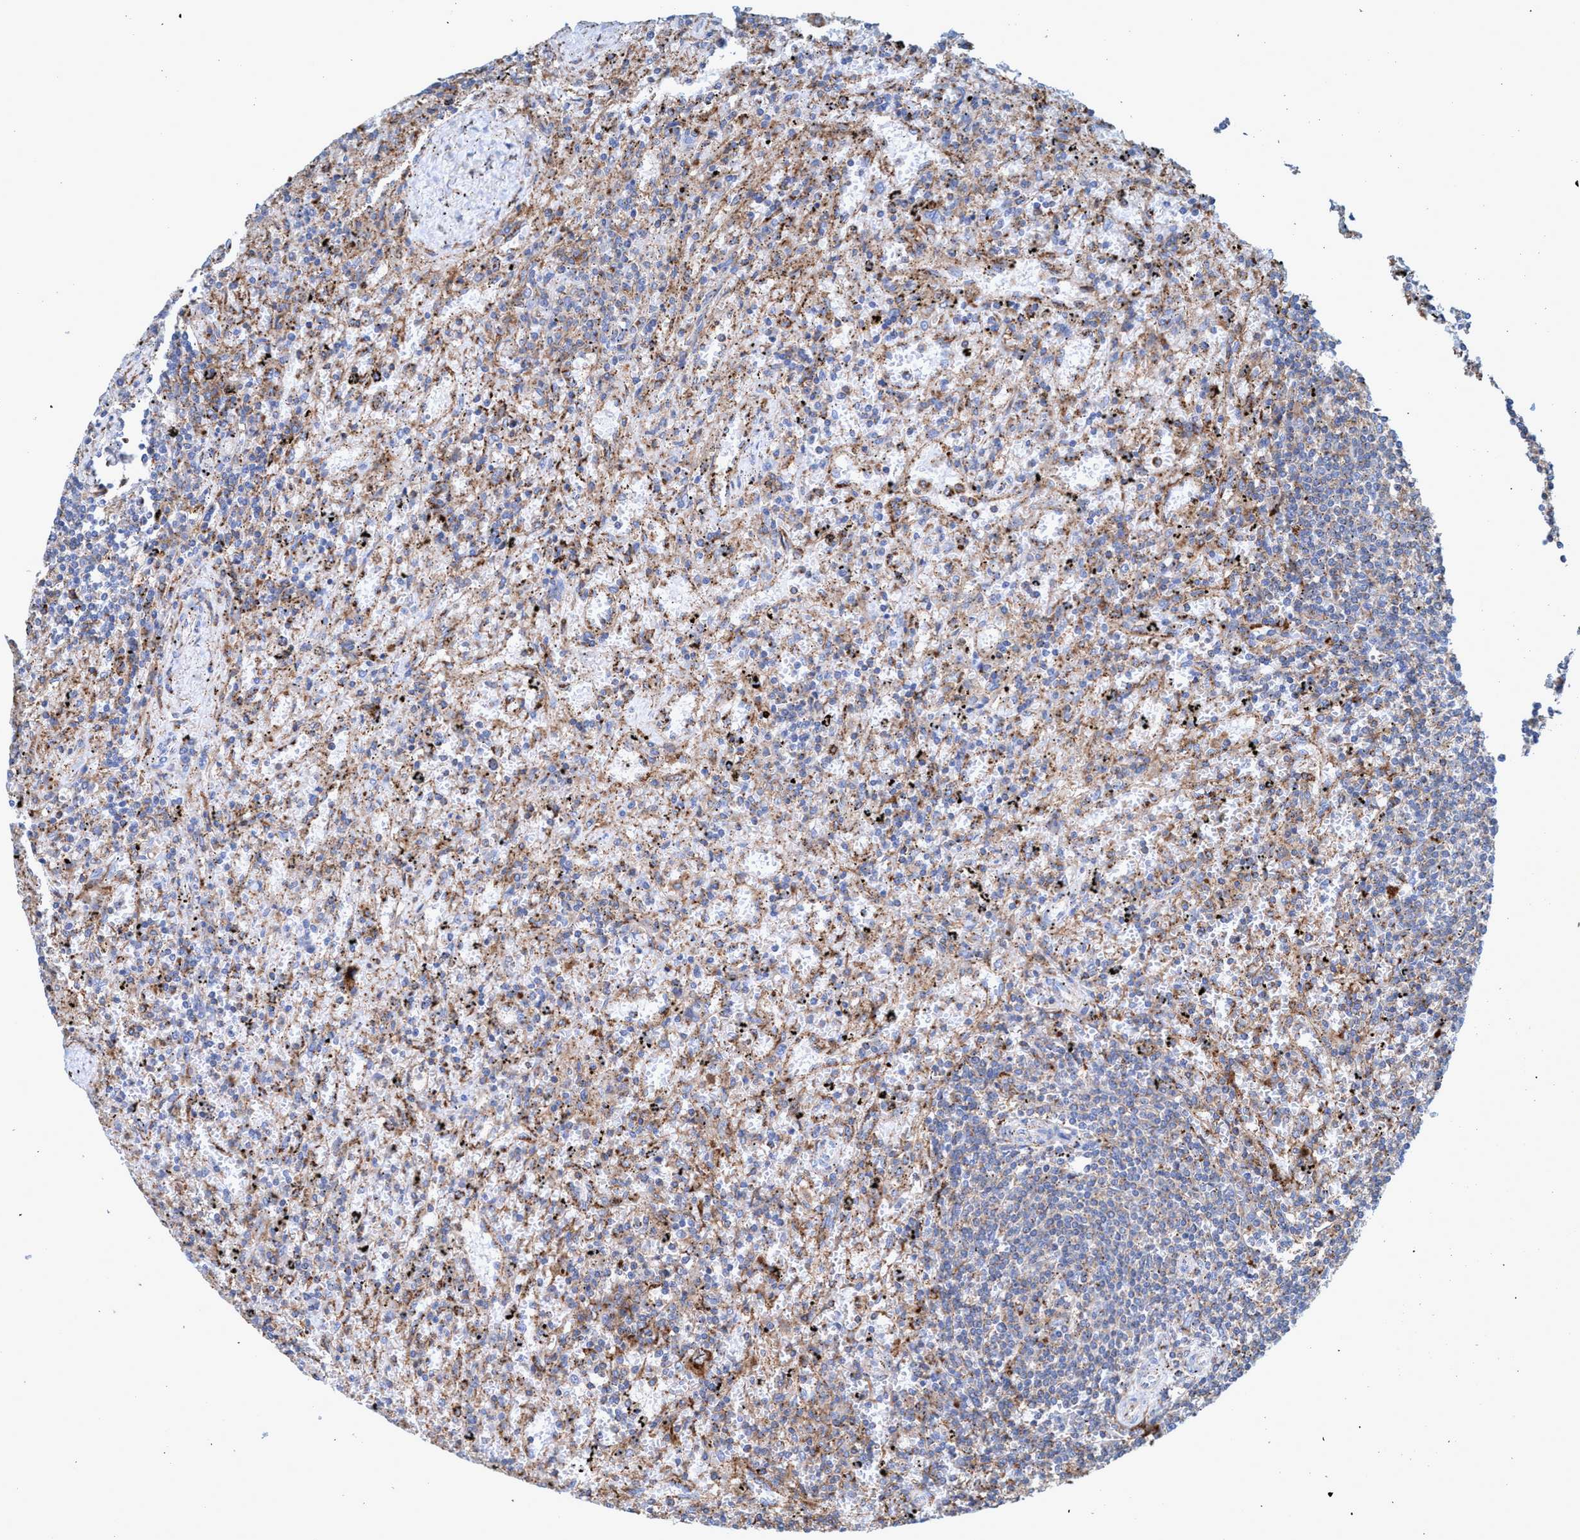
{"staining": {"intensity": "weak", "quantity": ">75%", "location": "cytoplasmic/membranous"}, "tissue": "lymphoma", "cell_type": "Tumor cells", "image_type": "cancer", "snomed": [{"axis": "morphology", "description": "Malignant lymphoma, non-Hodgkin's type, Low grade"}, {"axis": "topography", "description": "Spleen"}], "caption": "This histopathology image displays malignant lymphoma, non-Hodgkin's type (low-grade) stained with immunohistochemistry to label a protein in brown. The cytoplasmic/membranous of tumor cells show weak positivity for the protein. Nuclei are counter-stained blue.", "gene": "TRIM65", "patient": {"sex": "male", "age": 76}}